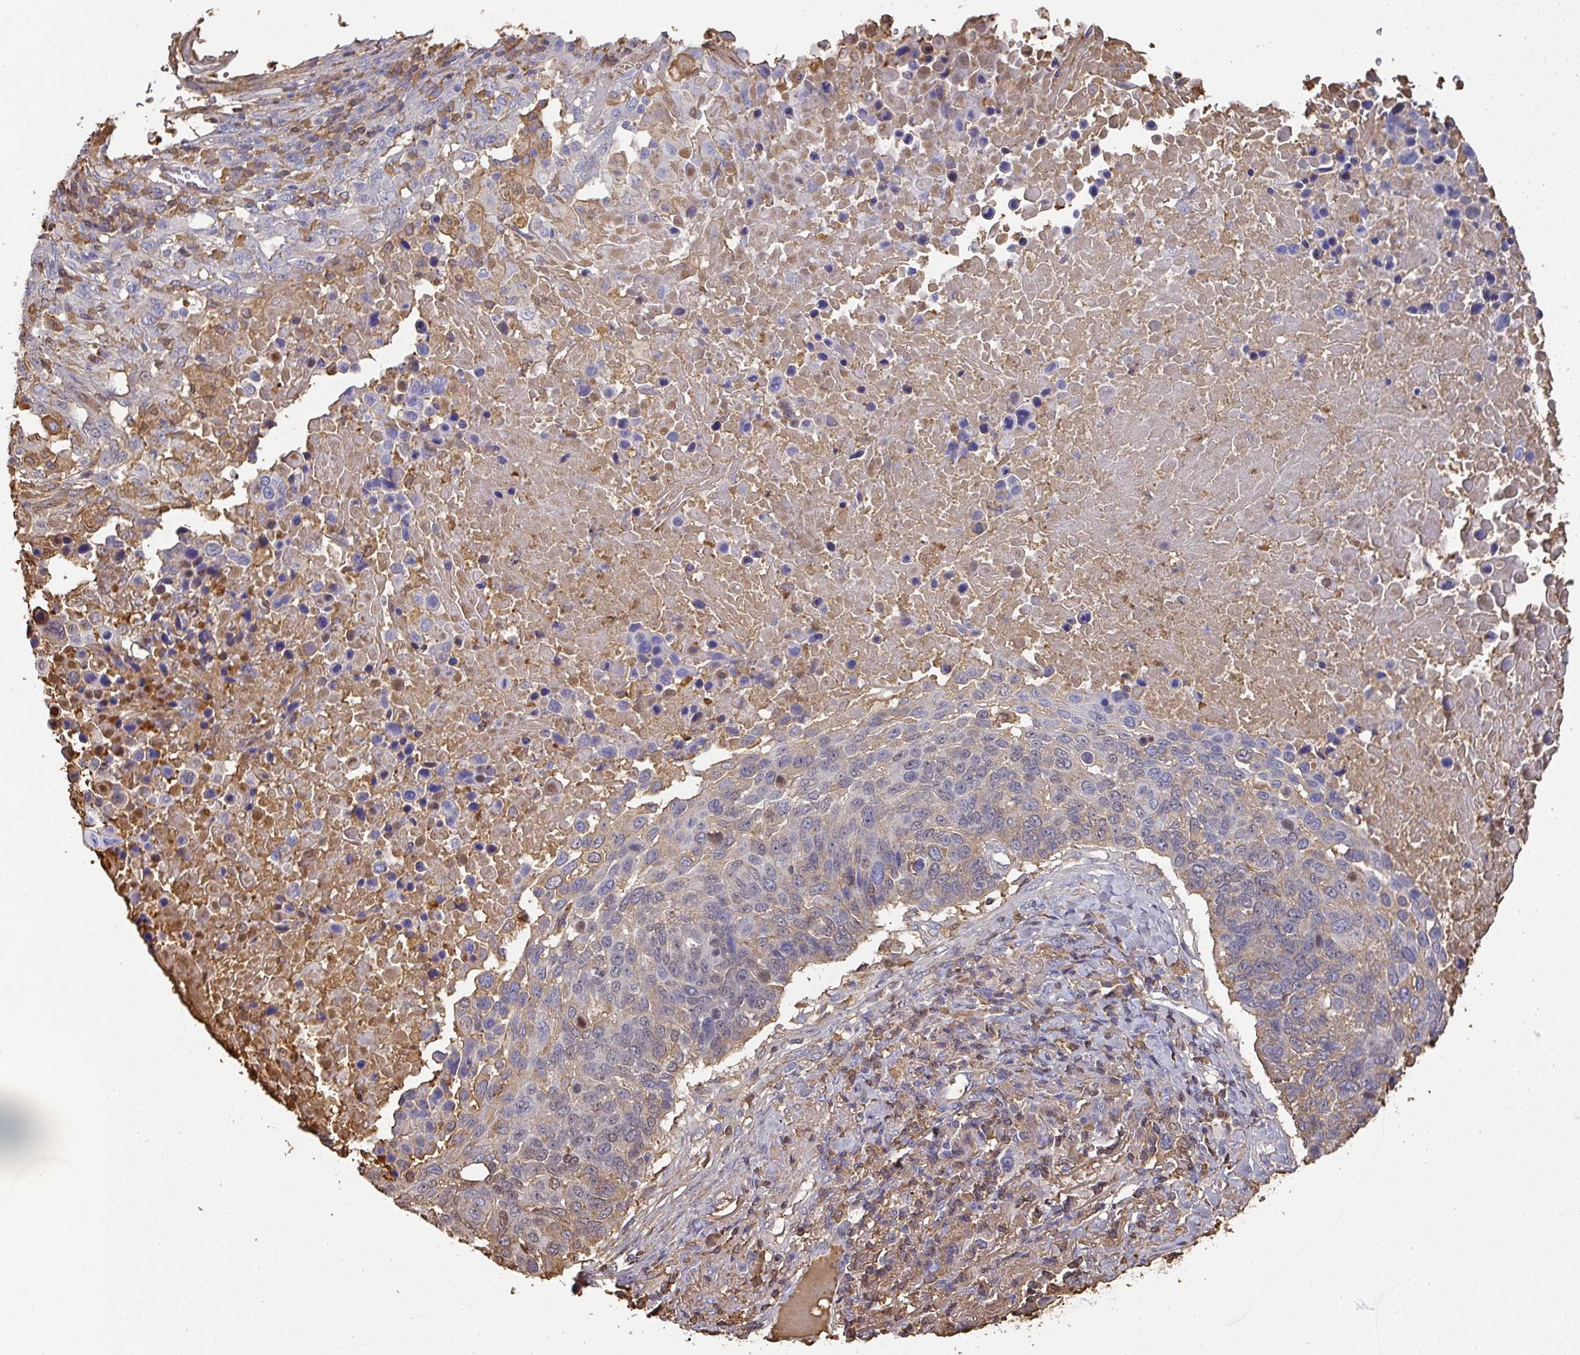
{"staining": {"intensity": "moderate", "quantity": "25%-75%", "location": "cytoplasmic/membranous"}, "tissue": "lung cancer", "cell_type": "Tumor cells", "image_type": "cancer", "snomed": [{"axis": "morphology", "description": "Normal tissue, NOS"}, {"axis": "morphology", "description": "Squamous cell carcinoma, NOS"}, {"axis": "topography", "description": "Lymph node"}, {"axis": "topography", "description": "Lung"}], "caption": "Immunohistochemistry (IHC) of human lung squamous cell carcinoma demonstrates medium levels of moderate cytoplasmic/membranous expression in about 25%-75% of tumor cells. (DAB (3,3'-diaminobenzidine) = brown stain, brightfield microscopy at high magnification).", "gene": "ALB", "patient": {"sex": "male", "age": 66}}